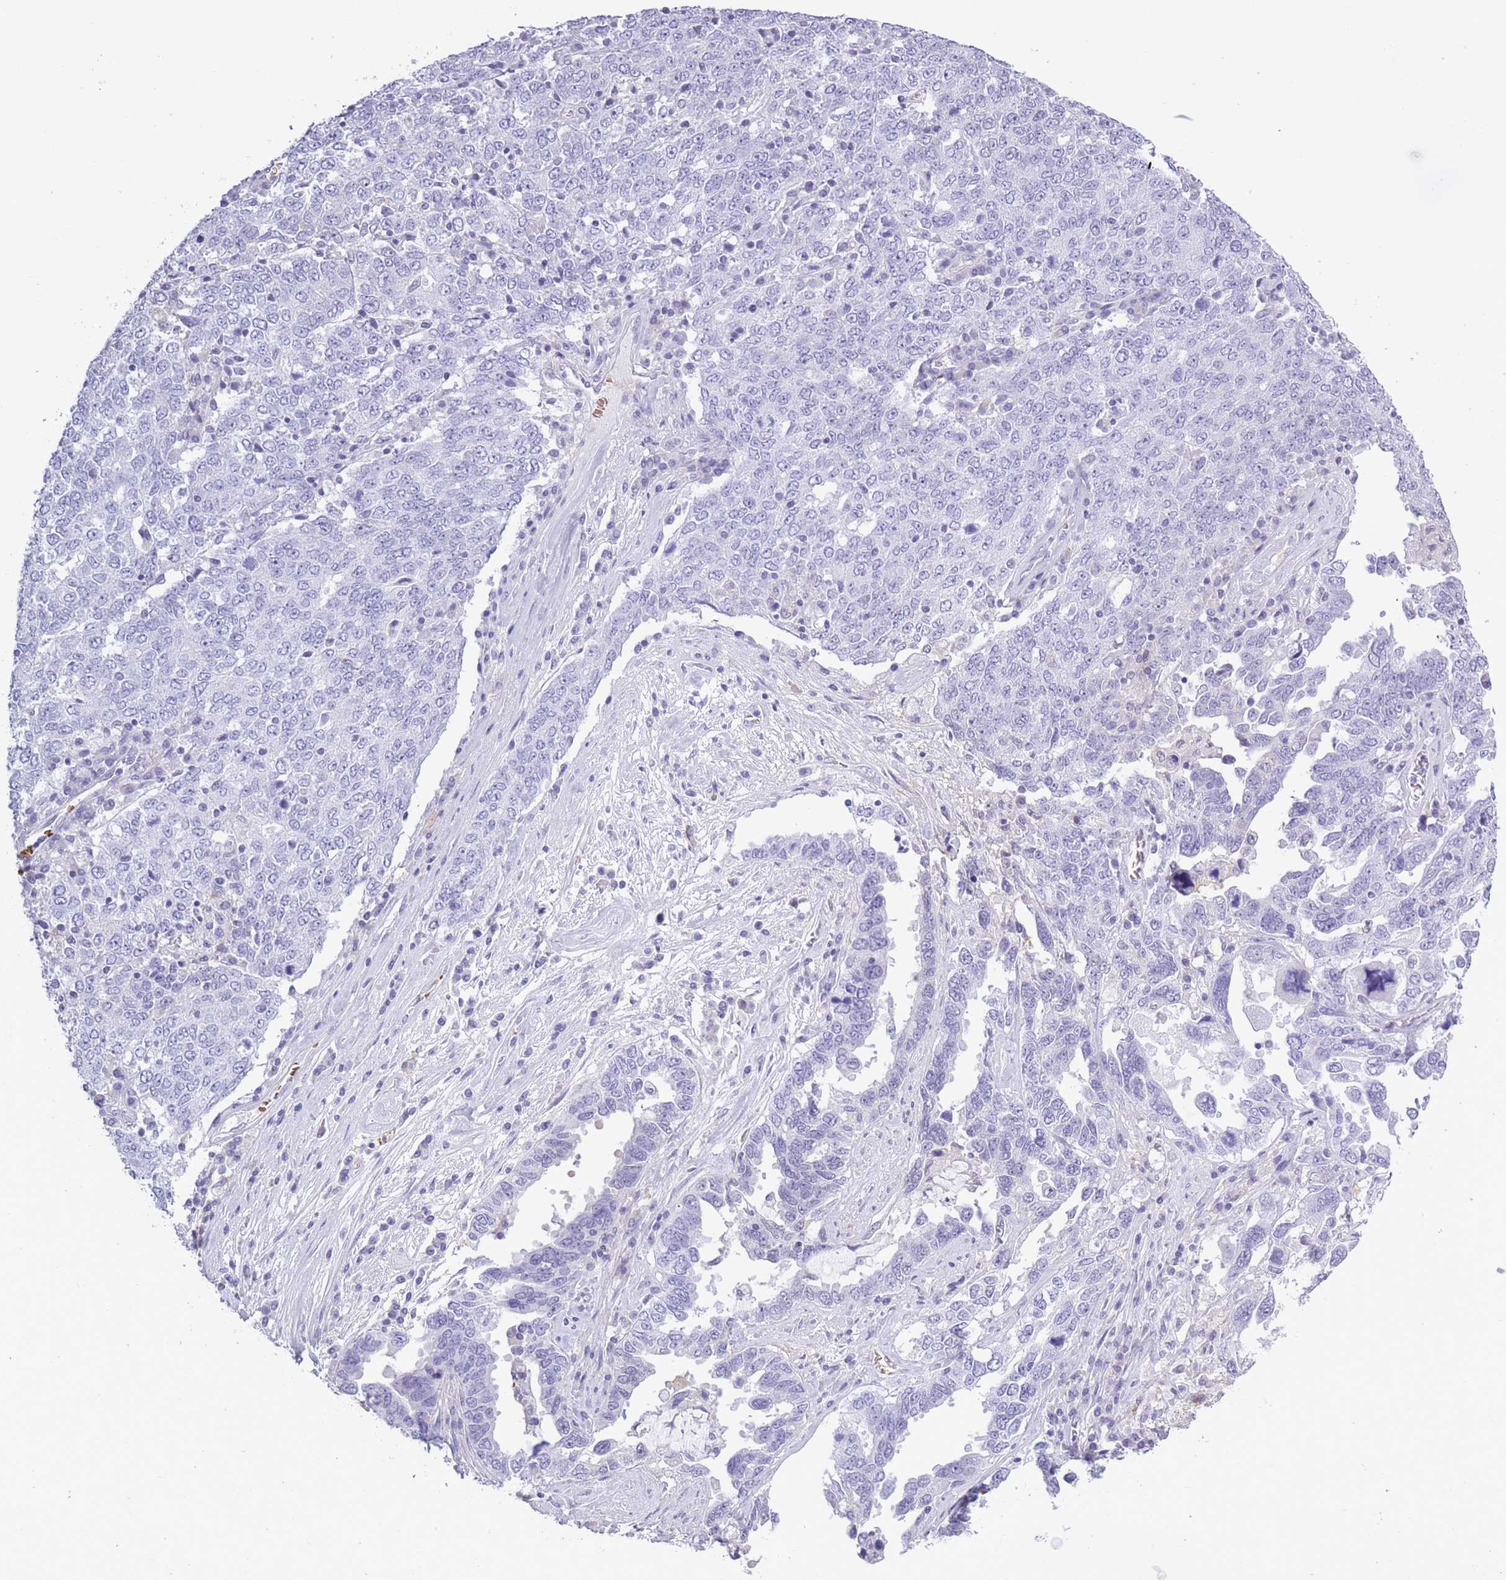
{"staining": {"intensity": "negative", "quantity": "none", "location": "none"}, "tissue": "ovarian cancer", "cell_type": "Tumor cells", "image_type": "cancer", "snomed": [{"axis": "morphology", "description": "Carcinoma, endometroid"}, {"axis": "topography", "description": "Ovary"}], "caption": "This is a histopathology image of IHC staining of ovarian cancer, which shows no staining in tumor cells.", "gene": "OR7C1", "patient": {"sex": "female", "age": 62}}